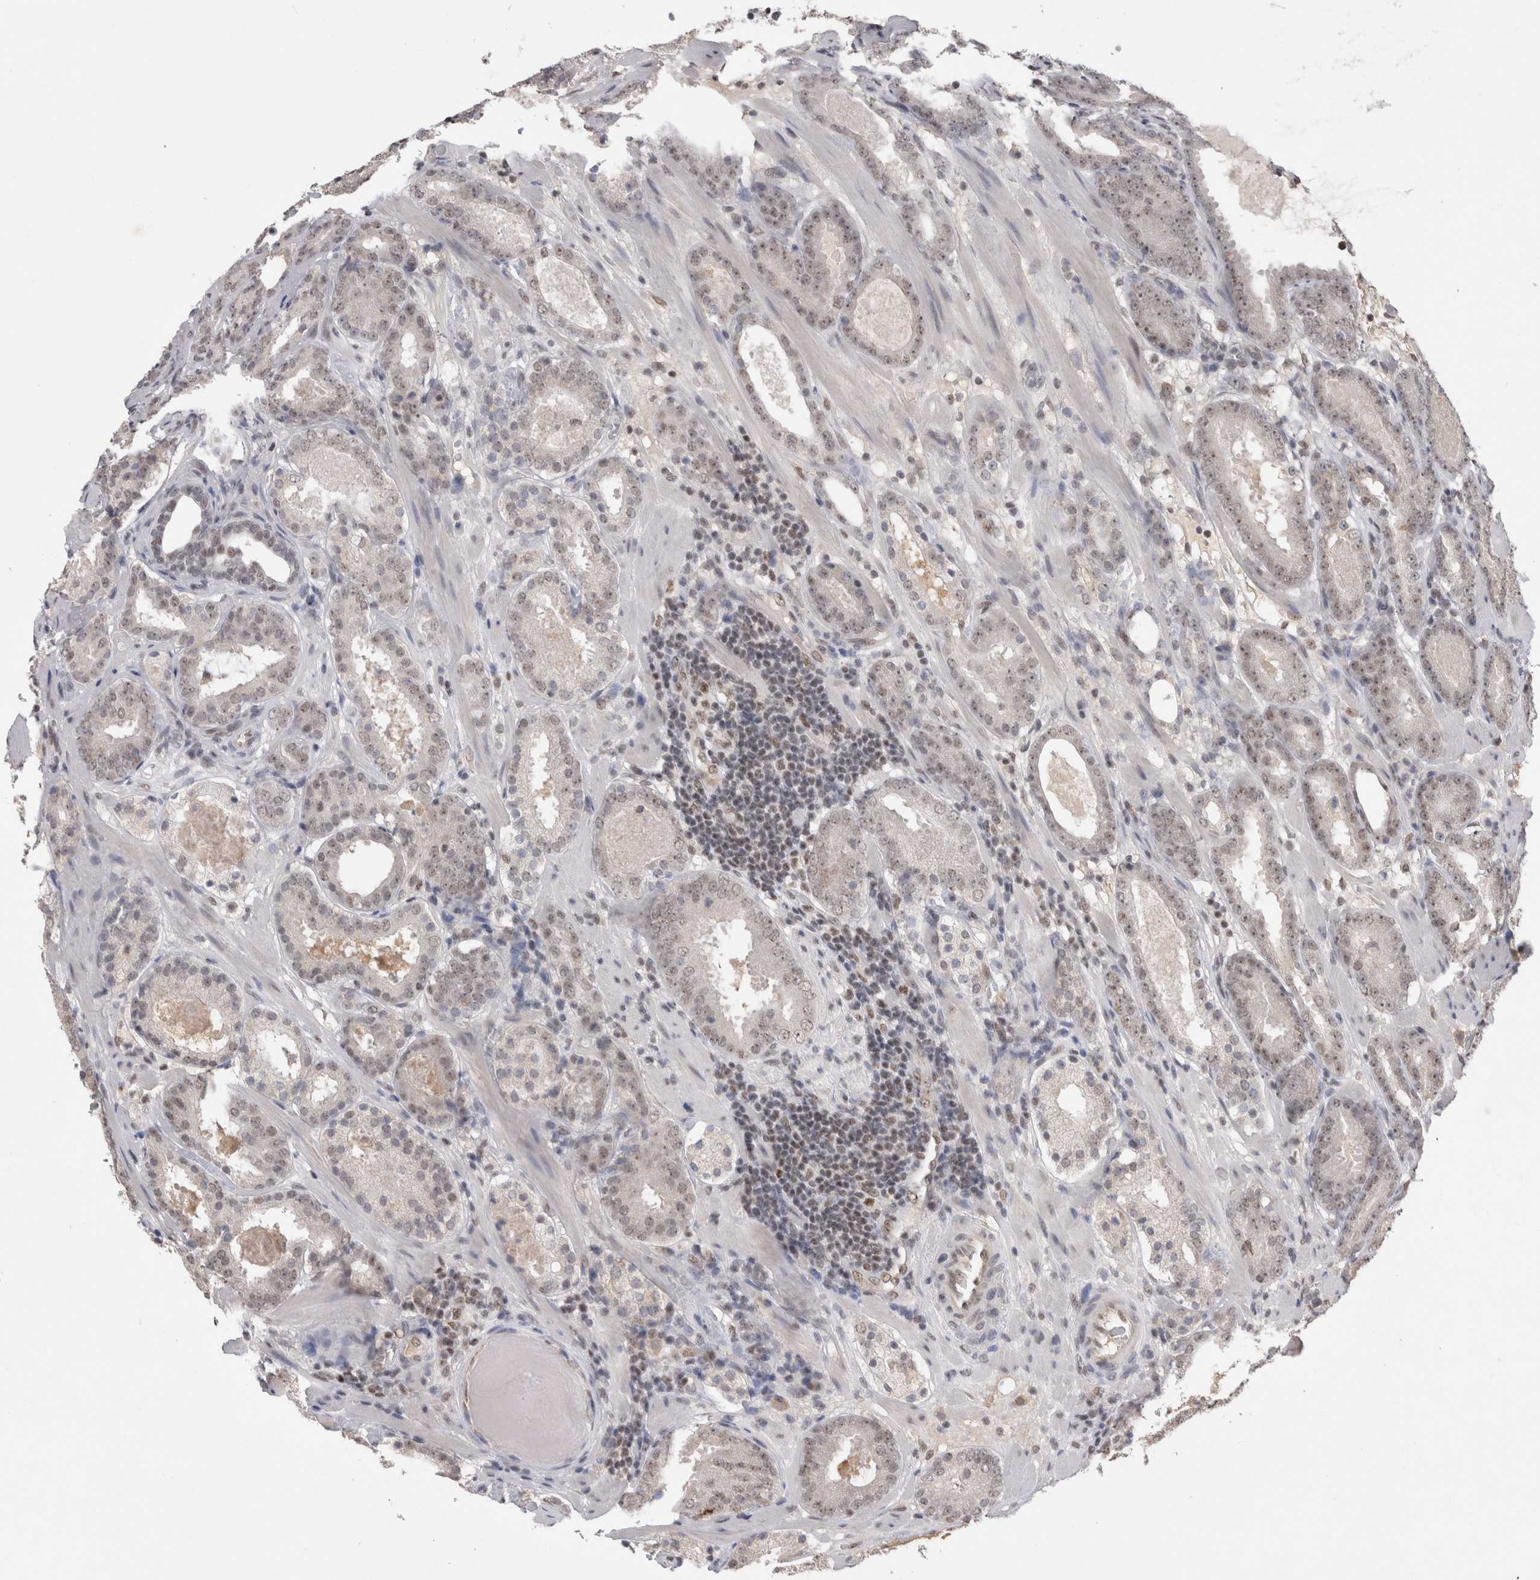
{"staining": {"intensity": "weak", "quantity": "25%-75%", "location": "nuclear"}, "tissue": "prostate cancer", "cell_type": "Tumor cells", "image_type": "cancer", "snomed": [{"axis": "morphology", "description": "Adenocarcinoma, Low grade"}, {"axis": "topography", "description": "Prostate"}], "caption": "A brown stain labels weak nuclear positivity of a protein in human prostate cancer tumor cells.", "gene": "DAXX", "patient": {"sex": "male", "age": 69}}